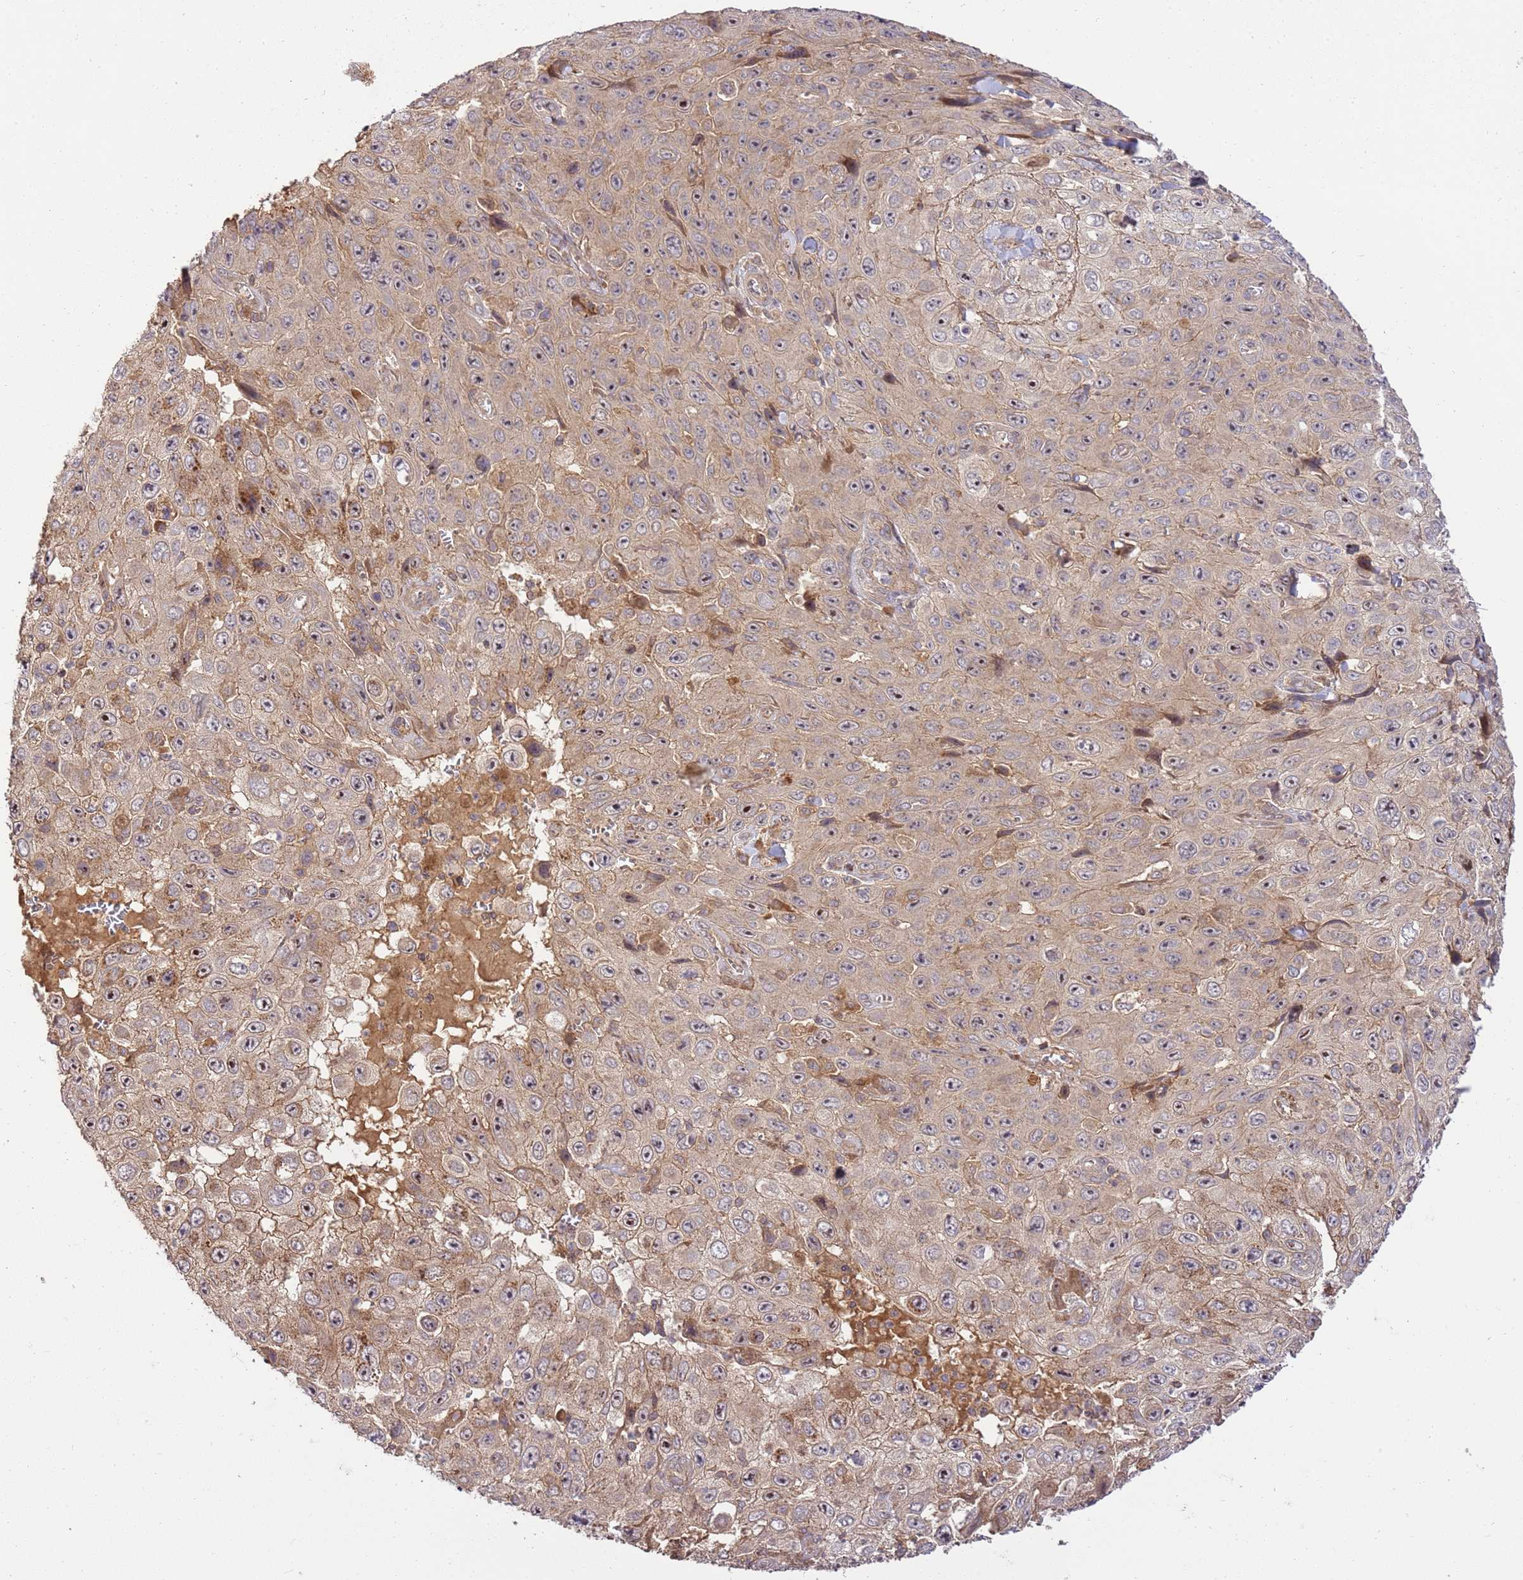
{"staining": {"intensity": "weak", "quantity": "<25%", "location": "cytoplasmic/membranous"}, "tissue": "skin cancer", "cell_type": "Tumor cells", "image_type": "cancer", "snomed": [{"axis": "morphology", "description": "Squamous cell carcinoma, NOS"}, {"axis": "topography", "description": "Skin"}], "caption": "Protein analysis of skin cancer (squamous cell carcinoma) reveals no significant staining in tumor cells.", "gene": "GAREM1", "patient": {"sex": "male", "age": 82}}